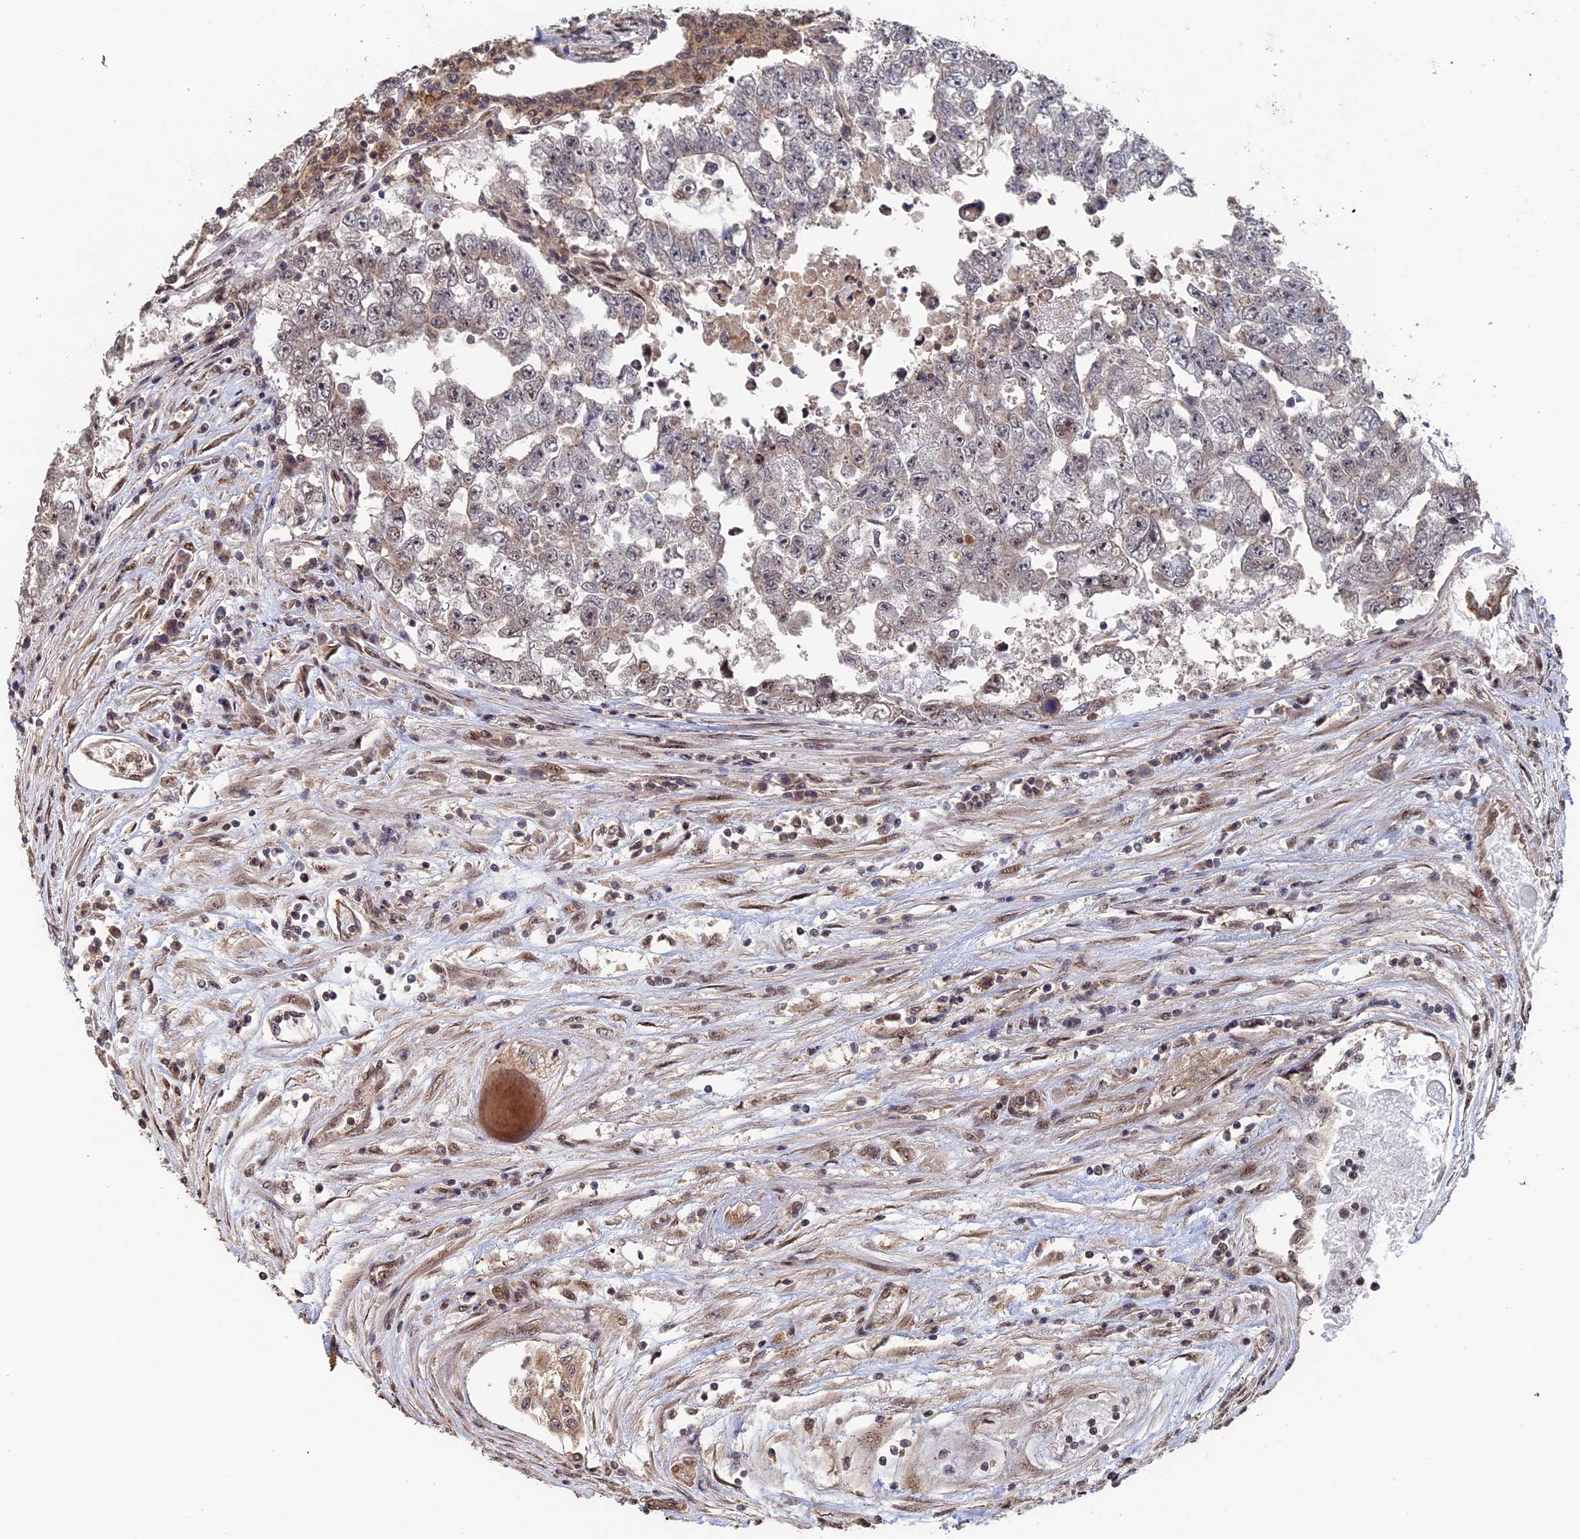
{"staining": {"intensity": "weak", "quantity": "<25%", "location": "nuclear"}, "tissue": "testis cancer", "cell_type": "Tumor cells", "image_type": "cancer", "snomed": [{"axis": "morphology", "description": "Carcinoma, Embryonal, NOS"}, {"axis": "topography", "description": "Testis"}], "caption": "The image demonstrates no significant staining in tumor cells of testis cancer.", "gene": "KIAA1328", "patient": {"sex": "male", "age": 25}}